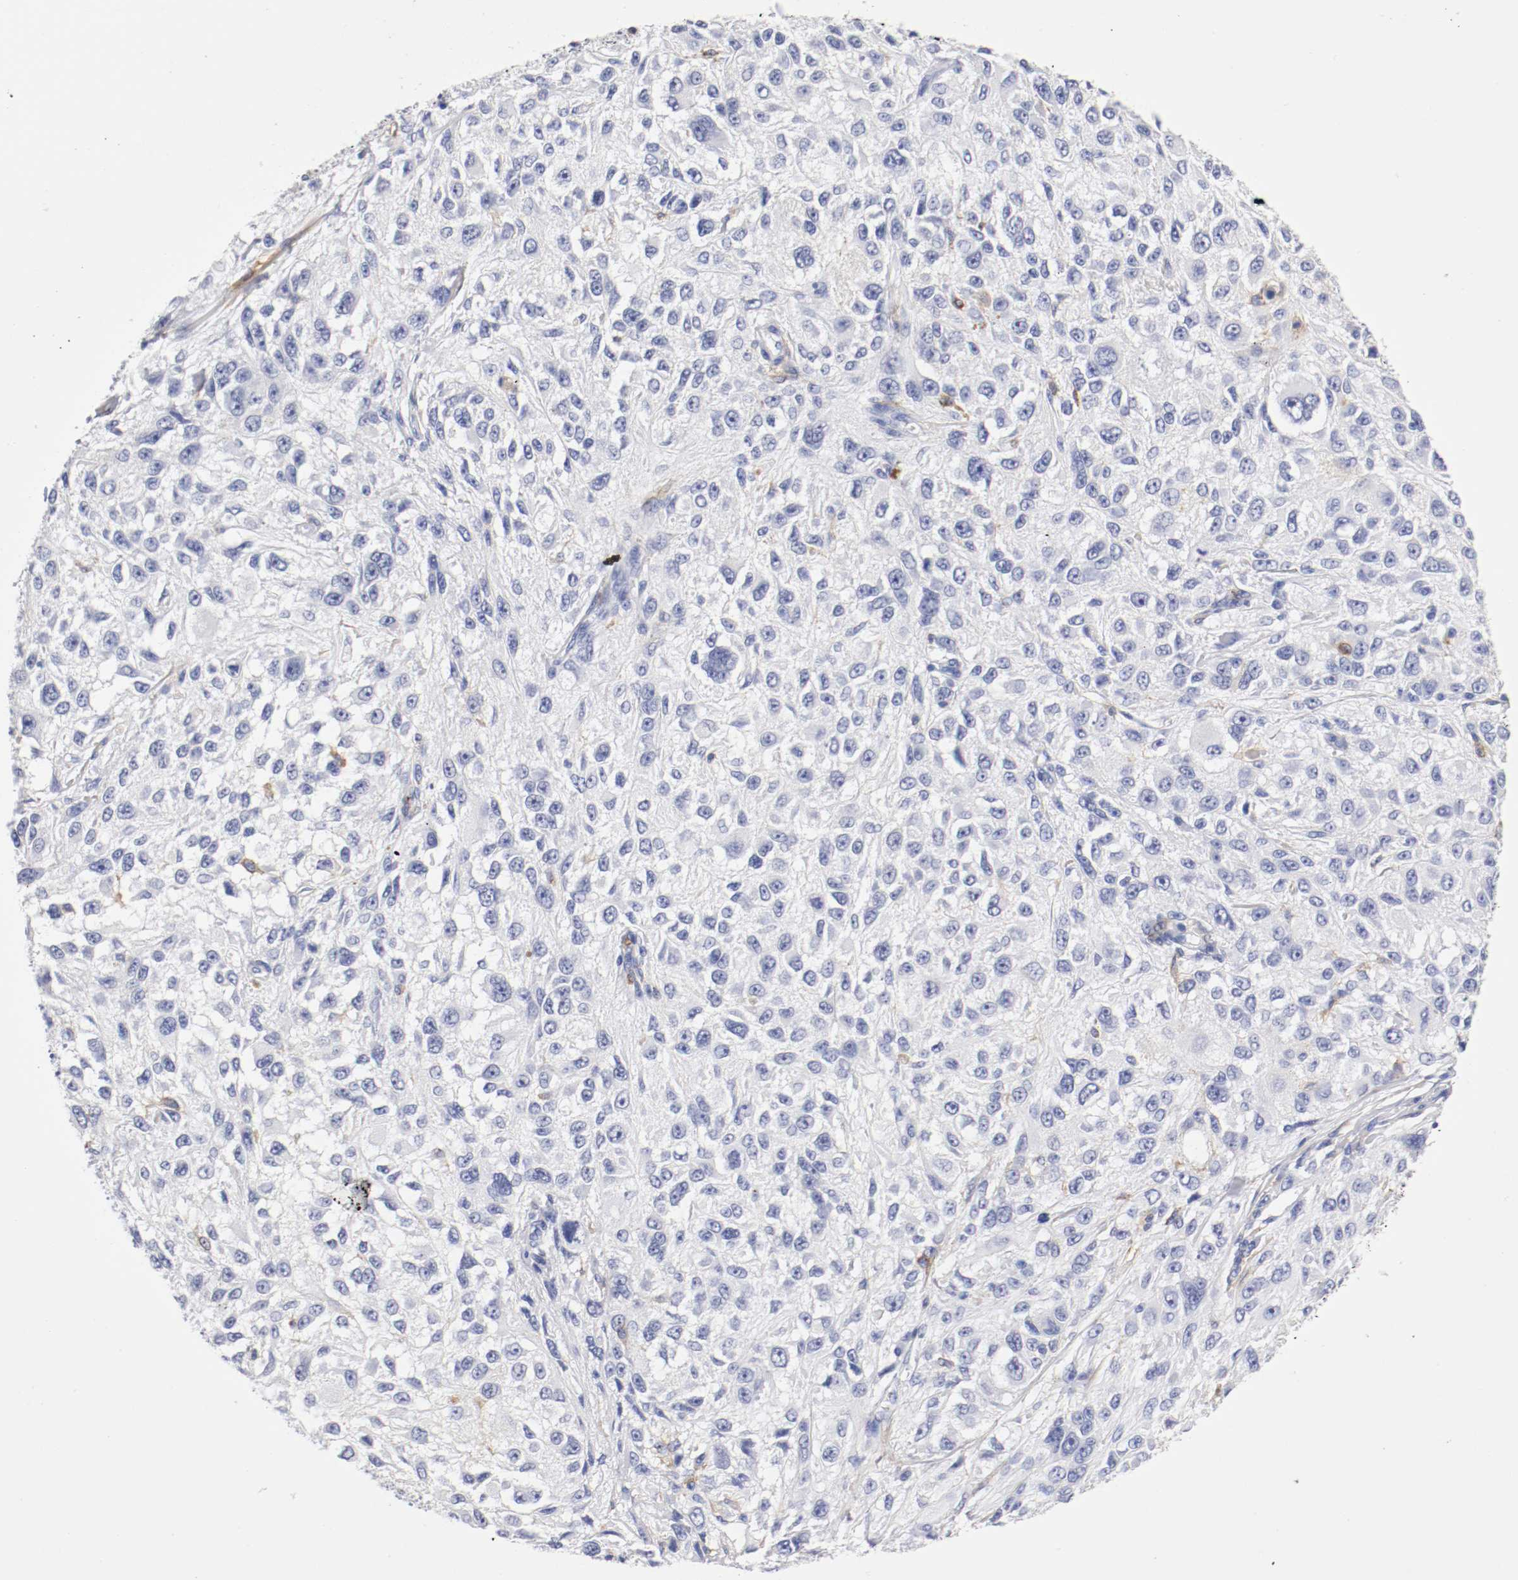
{"staining": {"intensity": "negative", "quantity": "none", "location": "none"}, "tissue": "melanoma", "cell_type": "Tumor cells", "image_type": "cancer", "snomed": [{"axis": "morphology", "description": "Necrosis, NOS"}, {"axis": "morphology", "description": "Malignant melanoma, NOS"}, {"axis": "topography", "description": "Skin"}], "caption": "An image of melanoma stained for a protein shows no brown staining in tumor cells.", "gene": "ITGAX", "patient": {"sex": "female", "age": 87}}